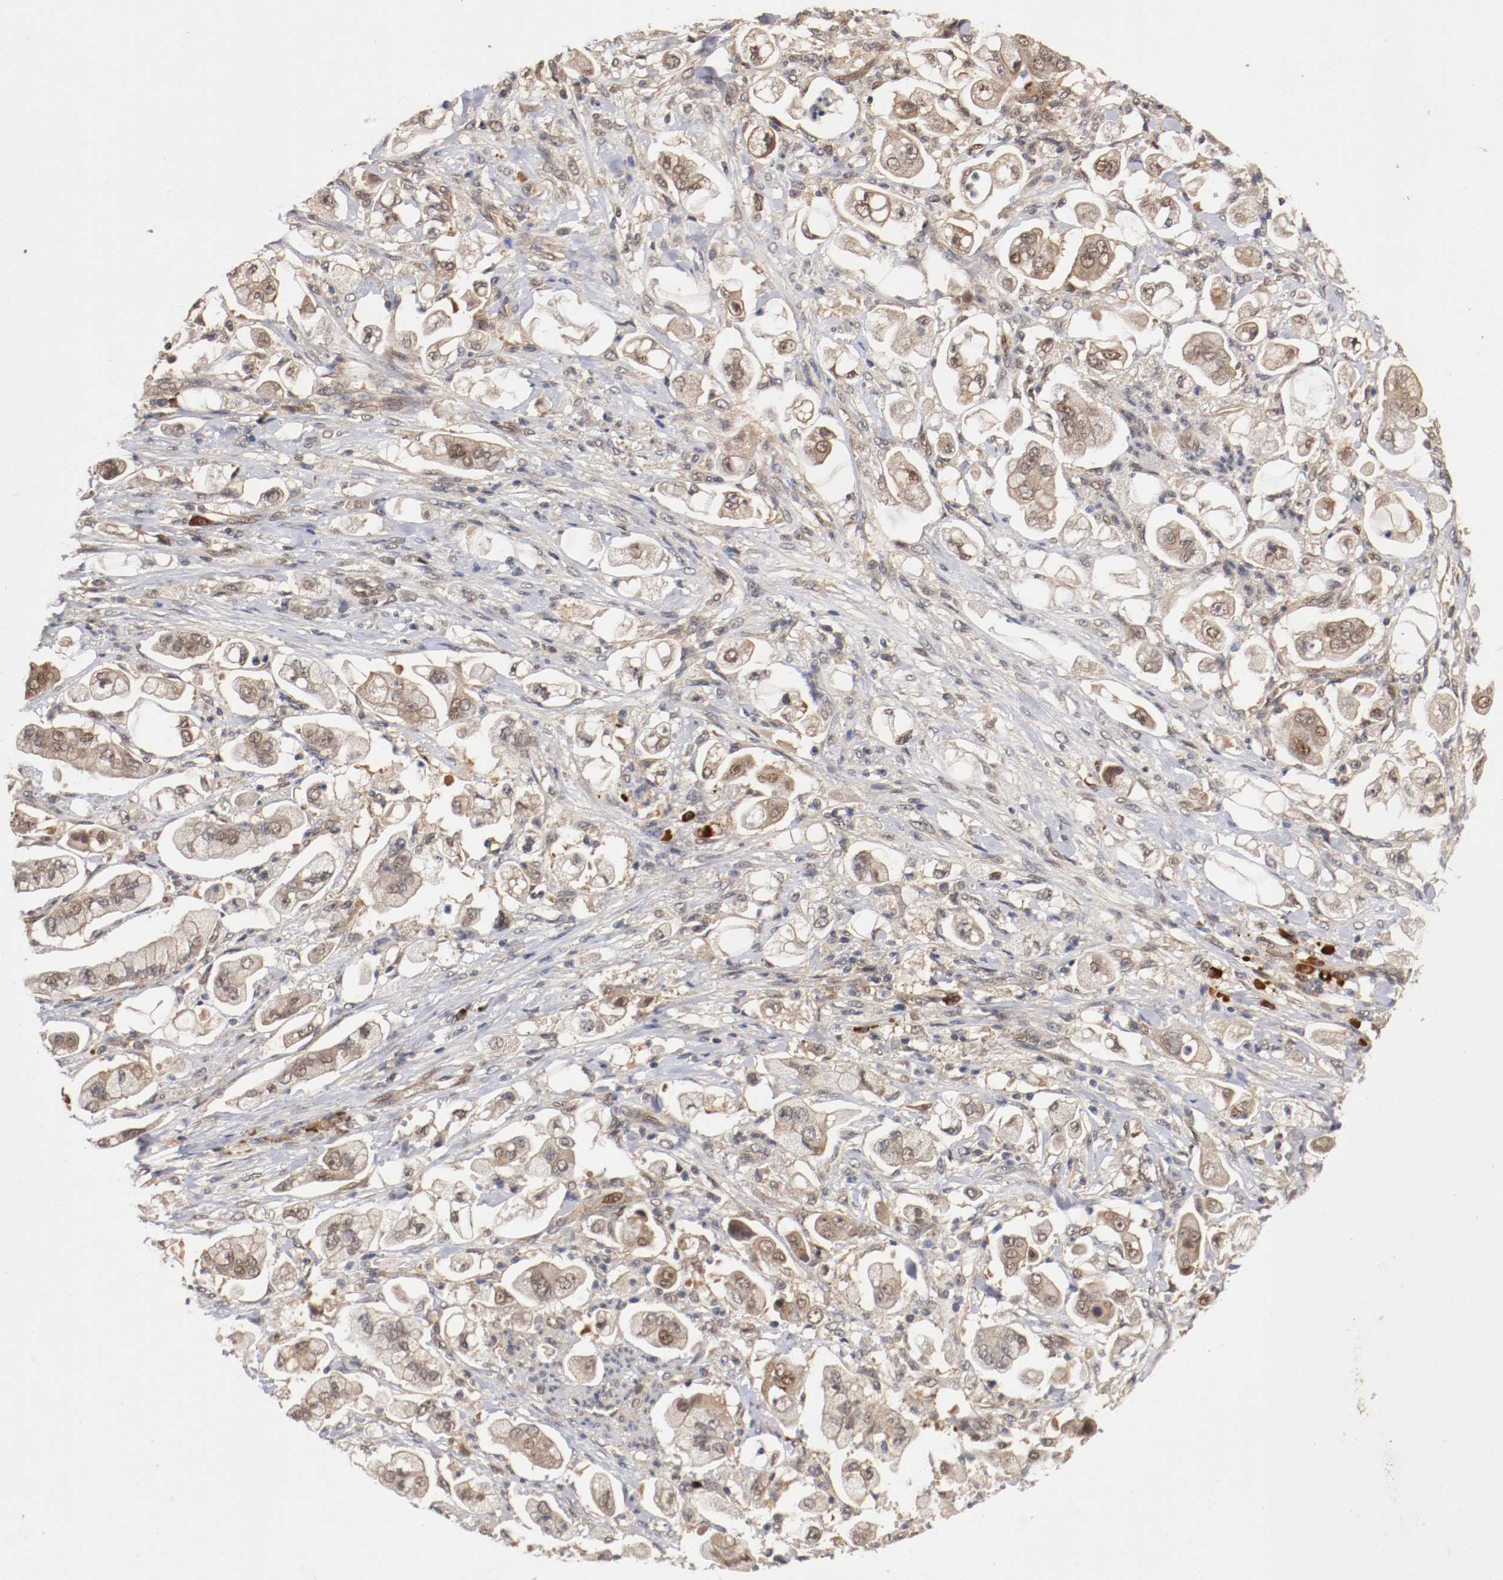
{"staining": {"intensity": "weak", "quantity": ">75%", "location": "cytoplasmic/membranous,nuclear"}, "tissue": "stomach cancer", "cell_type": "Tumor cells", "image_type": "cancer", "snomed": [{"axis": "morphology", "description": "Adenocarcinoma, NOS"}, {"axis": "topography", "description": "Stomach"}], "caption": "This is an image of immunohistochemistry staining of stomach cancer, which shows weak positivity in the cytoplasmic/membranous and nuclear of tumor cells.", "gene": "DNMT3B", "patient": {"sex": "male", "age": 62}}